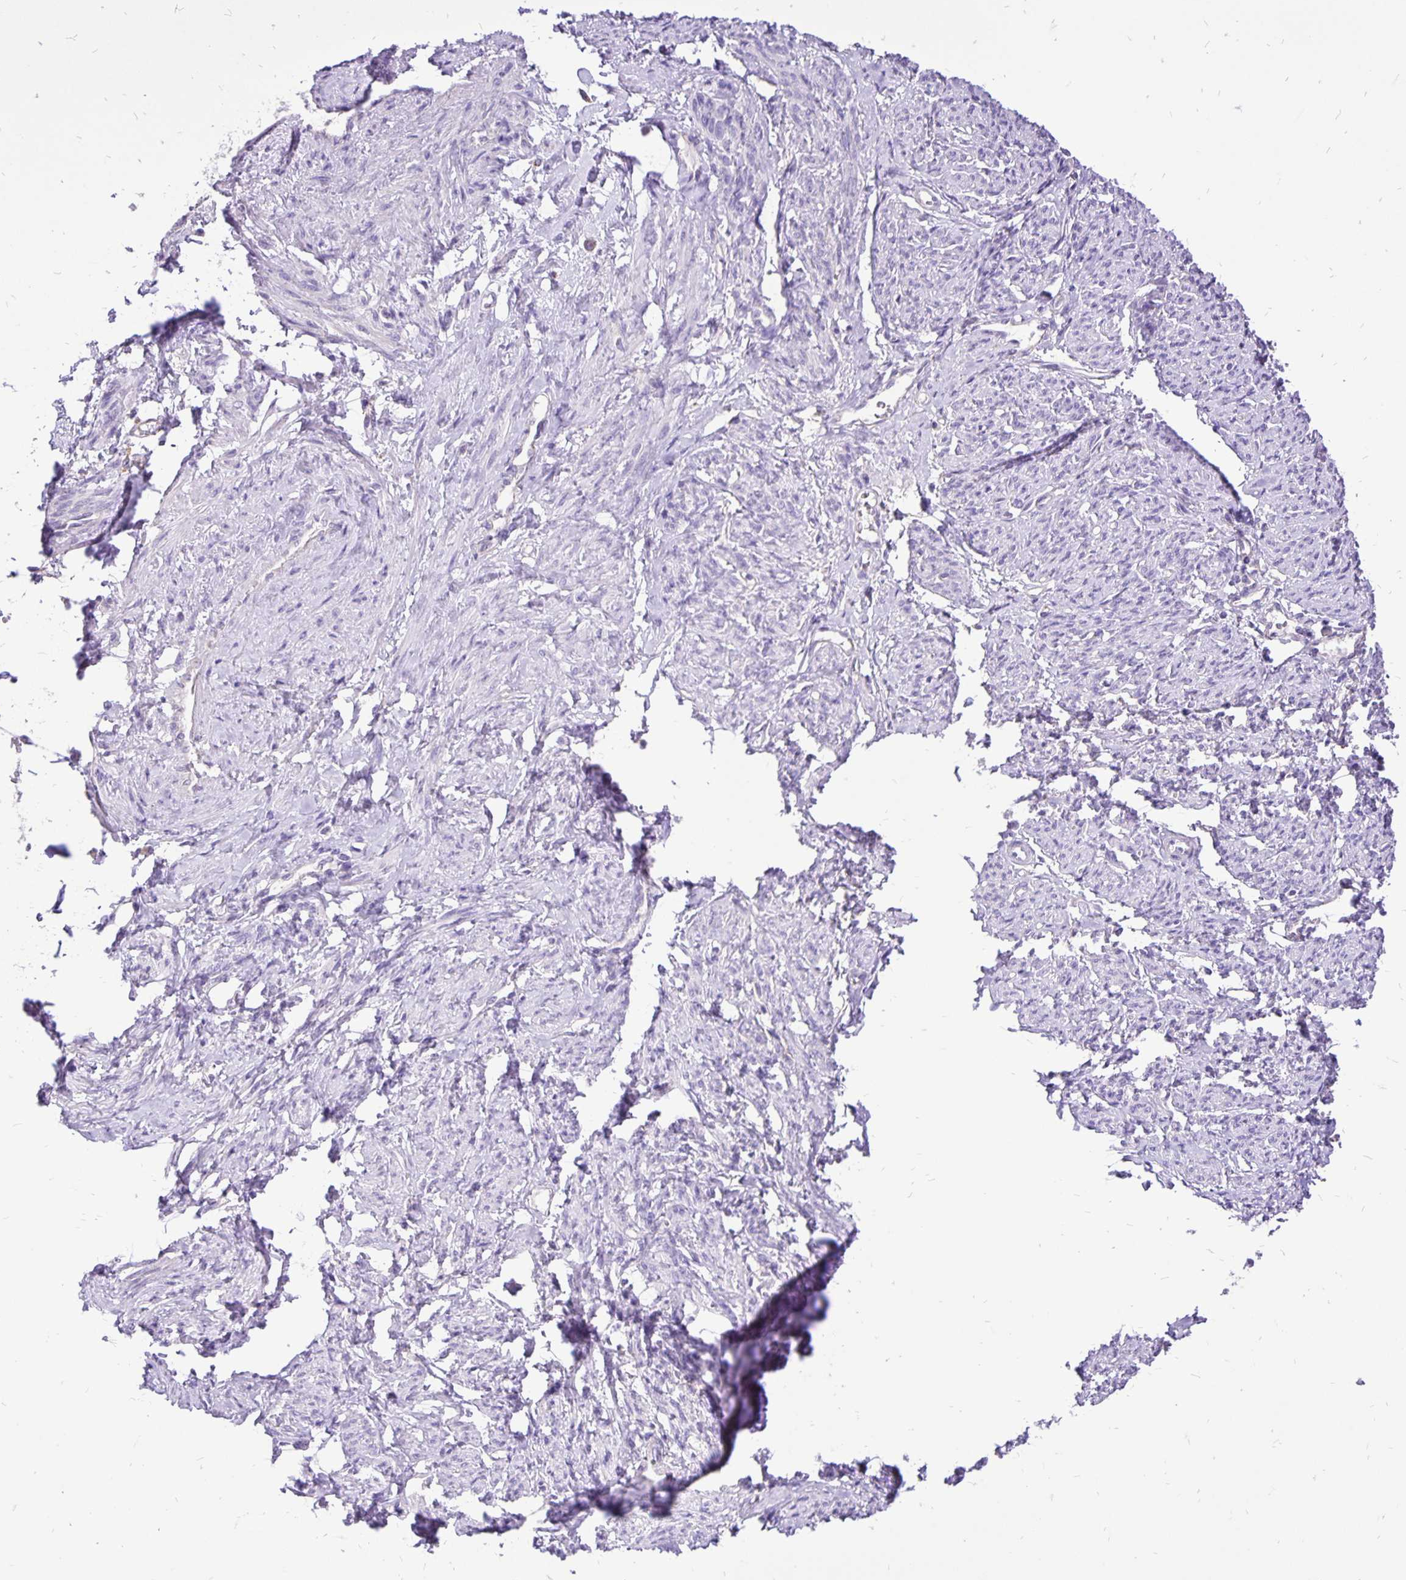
{"staining": {"intensity": "negative", "quantity": "none", "location": "none"}, "tissue": "smooth muscle", "cell_type": "Smooth muscle cells", "image_type": "normal", "snomed": [{"axis": "morphology", "description": "Normal tissue, NOS"}, {"axis": "topography", "description": "Smooth muscle"}], "caption": "A high-resolution histopathology image shows immunohistochemistry staining of normal smooth muscle, which shows no significant positivity in smooth muscle cells.", "gene": "EIF5A", "patient": {"sex": "female", "age": 65}}